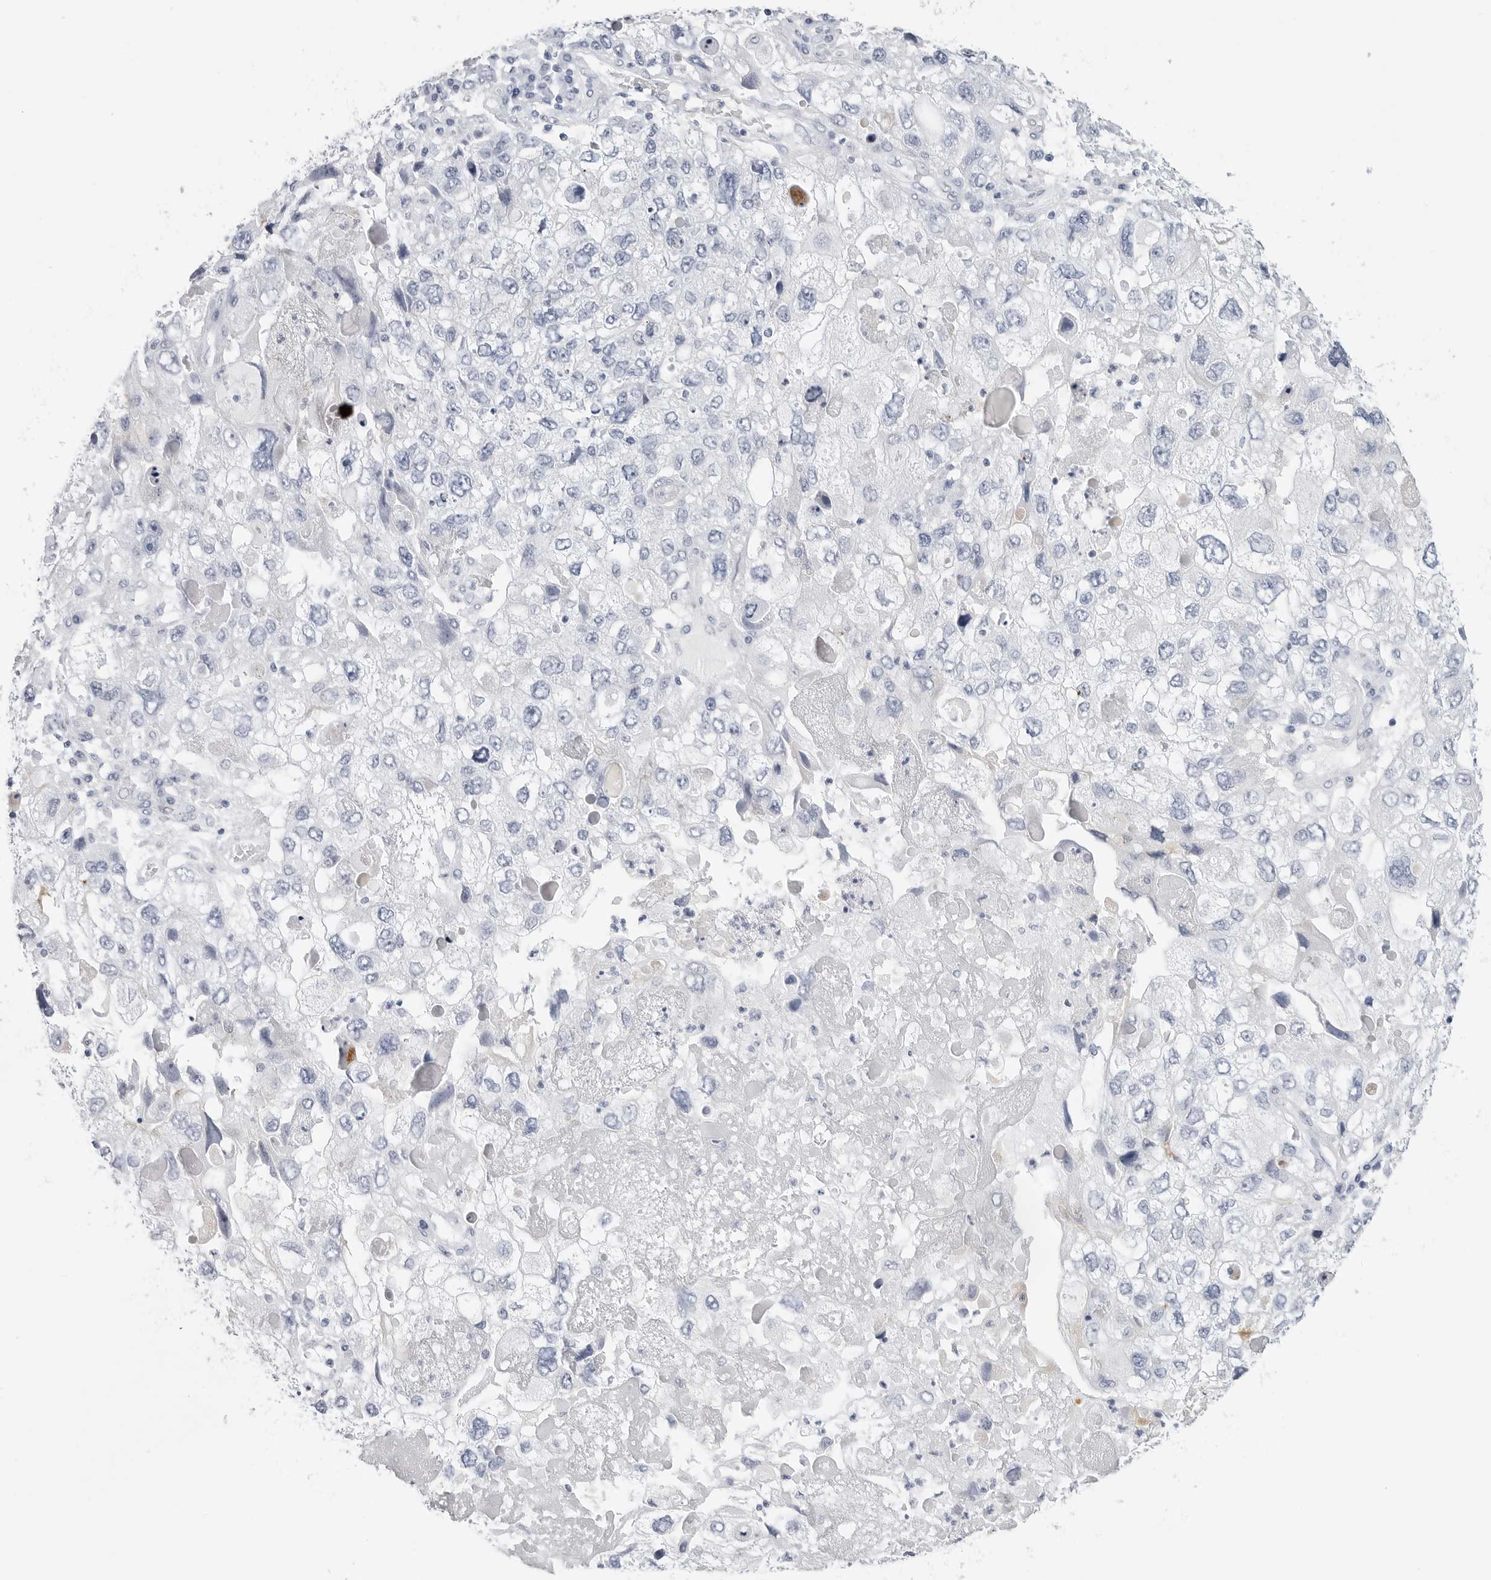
{"staining": {"intensity": "negative", "quantity": "none", "location": "none"}, "tissue": "endometrial cancer", "cell_type": "Tumor cells", "image_type": "cancer", "snomed": [{"axis": "morphology", "description": "Adenocarcinoma, NOS"}, {"axis": "topography", "description": "Endometrium"}], "caption": "Immunohistochemistry (IHC) micrograph of human endometrial cancer (adenocarcinoma) stained for a protein (brown), which shows no expression in tumor cells.", "gene": "SLC19A1", "patient": {"sex": "female", "age": 49}}